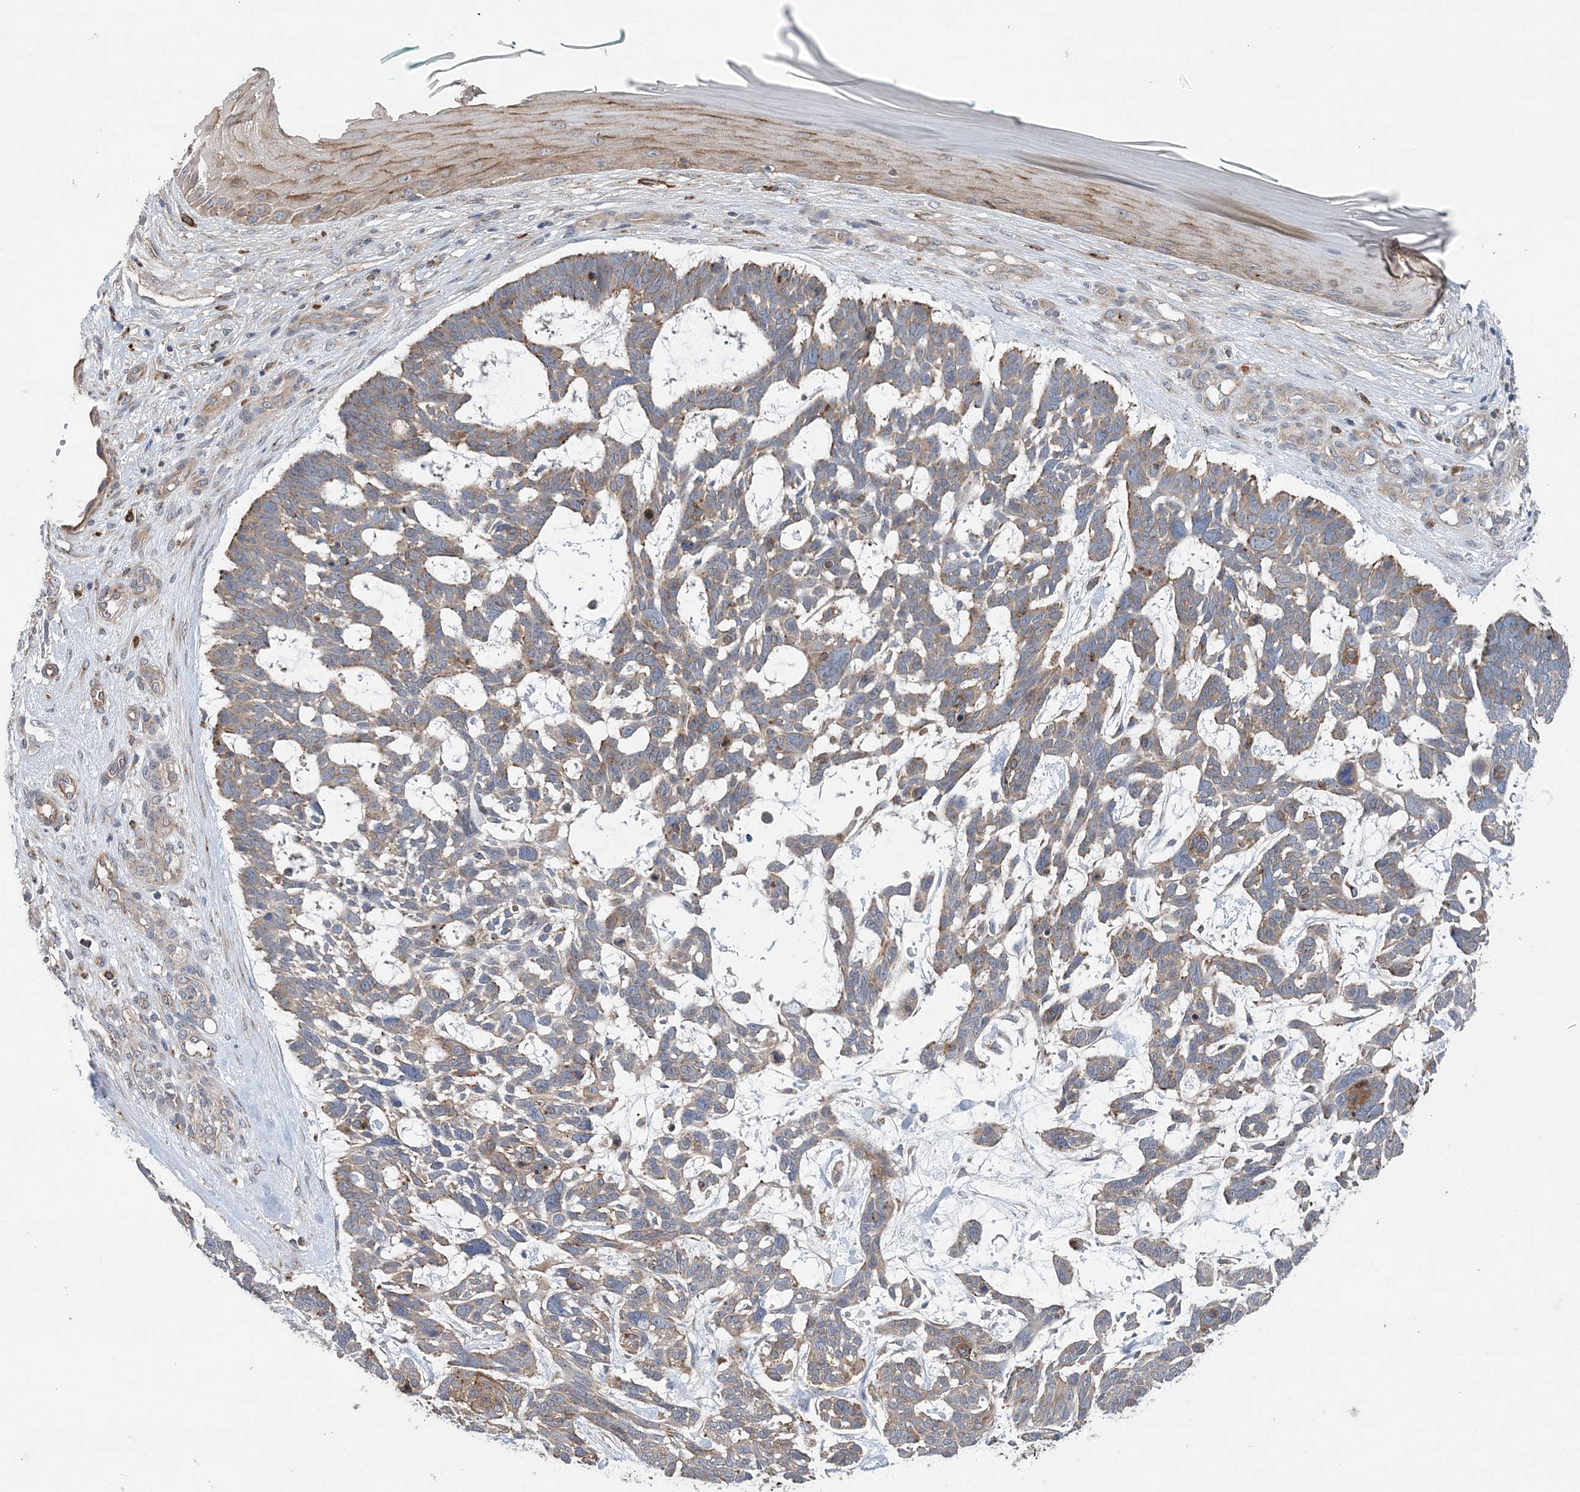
{"staining": {"intensity": "weak", "quantity": "<25%", "location": "cytoplasmic/membranous"}, "tissue": "skin cancer", "cell_type": "Tumor cells", "image_type": "cancer", "snomed": [{"axis": "morphology", "description": "Basal cell carcinoma"}, {"axis": "topography", "description": "Skin"}], "caption": "Image shows no protein staining in tumor cells of skin basal cell carcinoma tissue.", "gene": "PTTG1IP", "patient": {"sex": "male", "age": 88}}